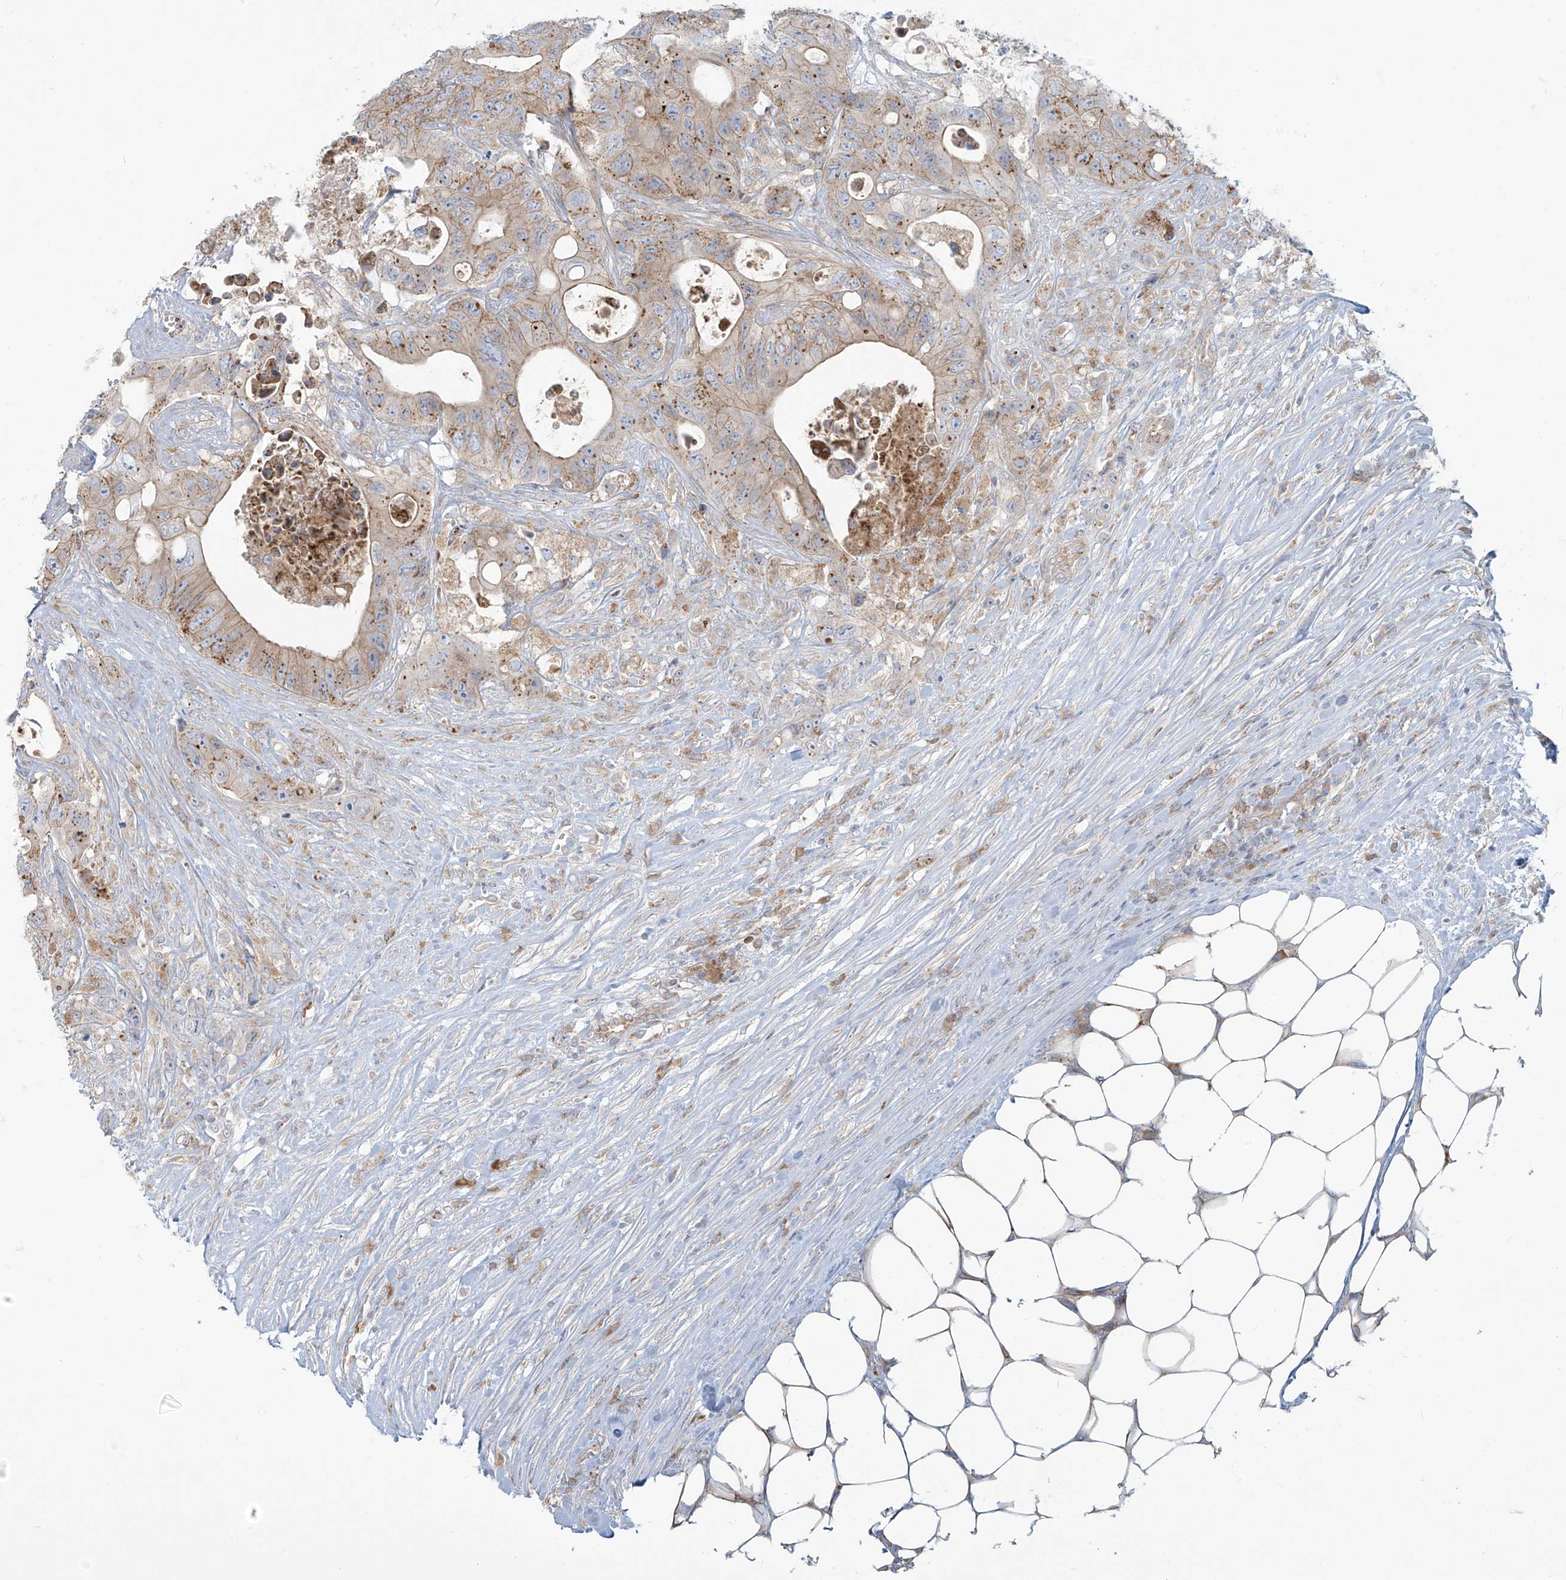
{"staining": {"intensity": "weak", "quantity": ">75%", "location": "cytoplasmic/membranous"}, "tissue": "colorectal cancer", "cell_type": "Tumor cells", "image_type": "cancer", "snomed": [{"axis": "morphology", "description": "Adenocarcinoma, NOS"}, {"axis": "topography", "description": "Colon"}], "caption": "Protein staining of adenocarcinoma (colorectal) tissue reveals weak cytoplasmic/membranous expression in approximately >75% of tumor cells. (IHC, brightfield microscopy, high magnification).", "gene": "LZTS3", "patient": {"sex": "female", "age": 46}}